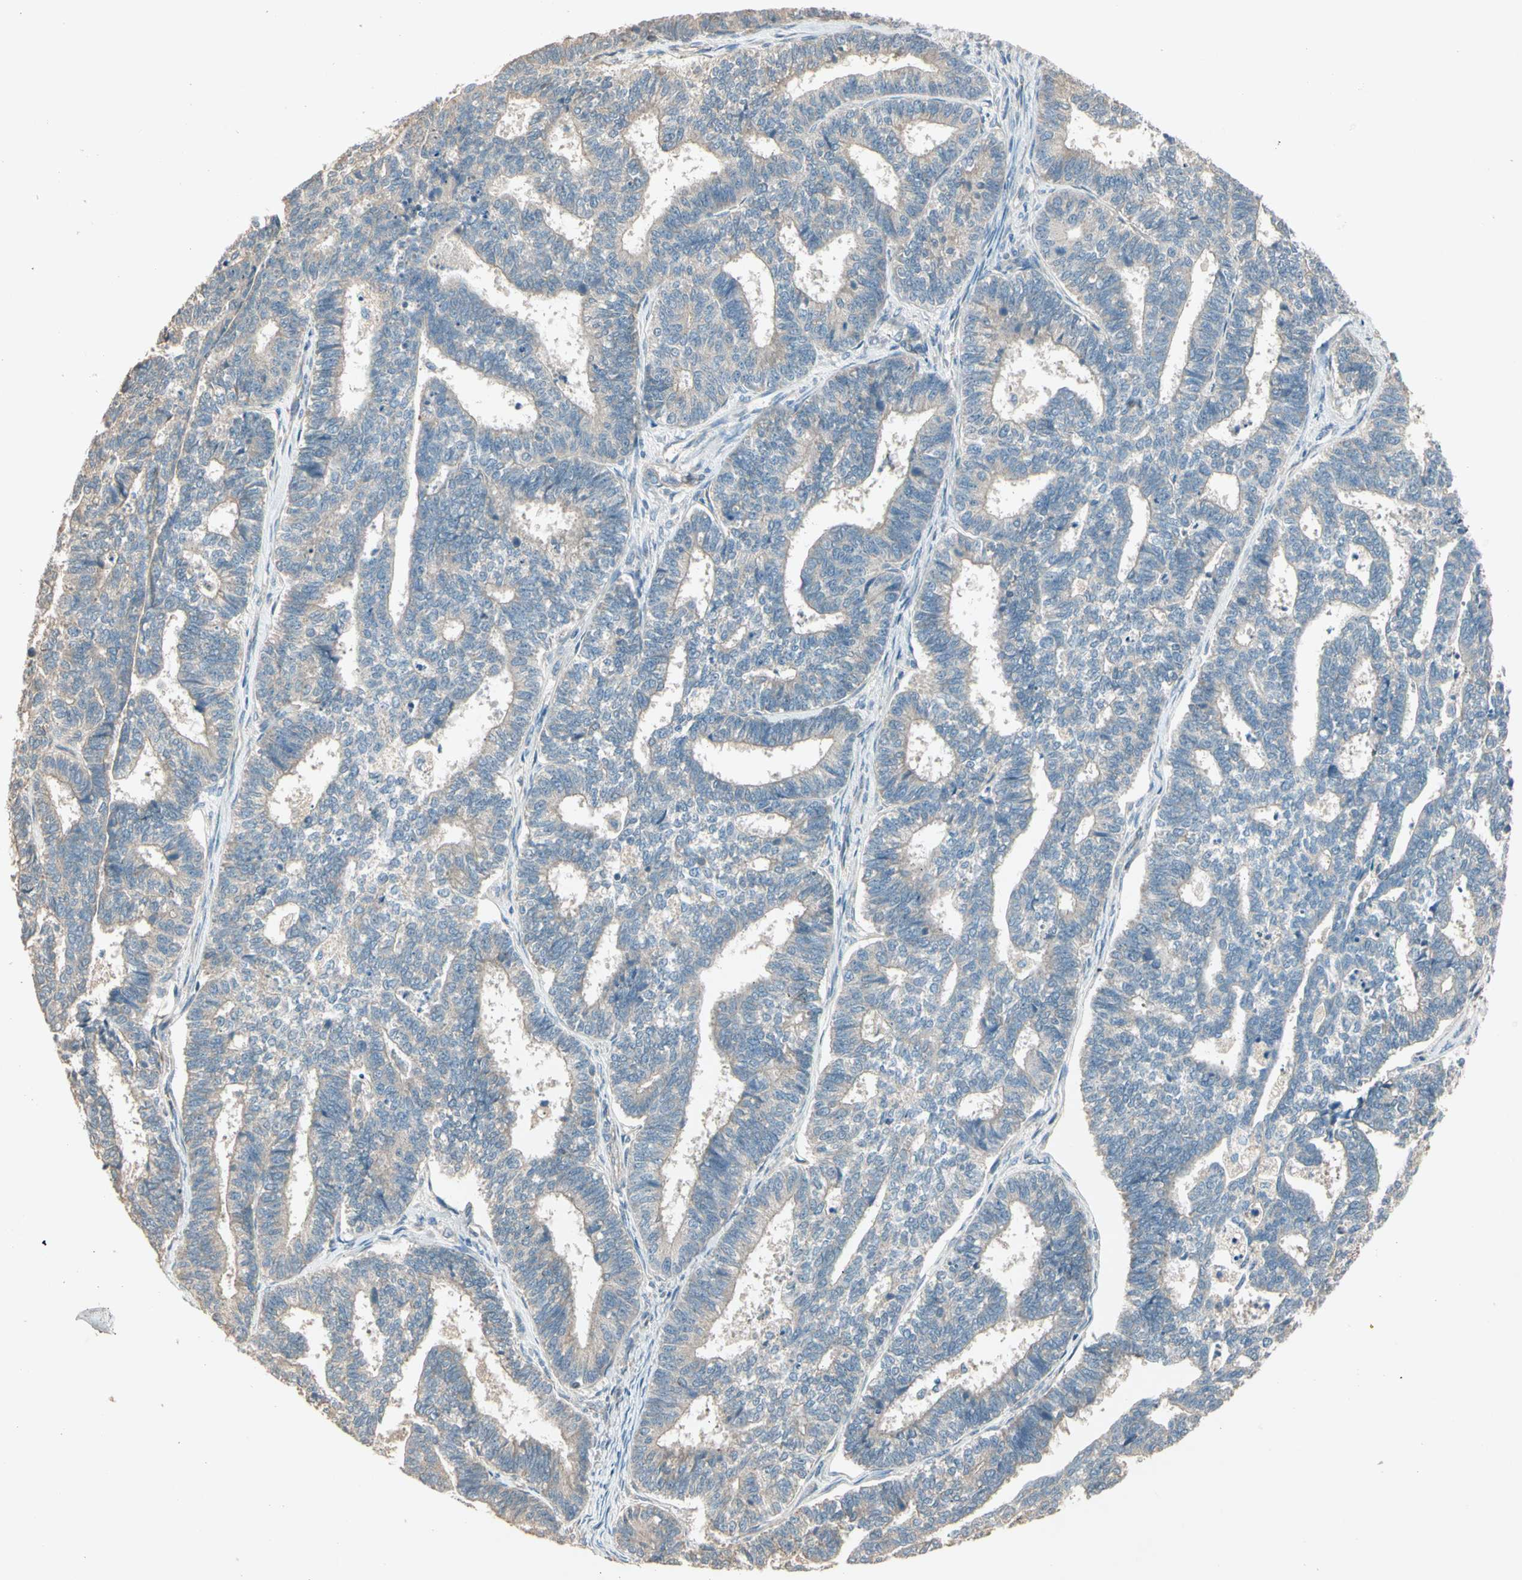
{"staining": {"intensity": "weak", "quantity": "25%-75%", "location": "cytoplasmic/membranous"}, "tissue": "endometrial cancer", "cell_type": "Tumor cells", "image_type": "cancer", "snomed": [{"axis": "morphology", "description": "Adenocarcinoma, NOS"}, {"axis": "topography", "description": "Endometrium"}], "caption": "Endometrial cancer (adenocarcinoma) stained with DAB IHC reveals low levels of weak cytoplasmic/membranous expression in approximately 25%-75% of tumor cells.", "gene": "TNFRSF21", "patient": {"sex": "female", "age": 70}}